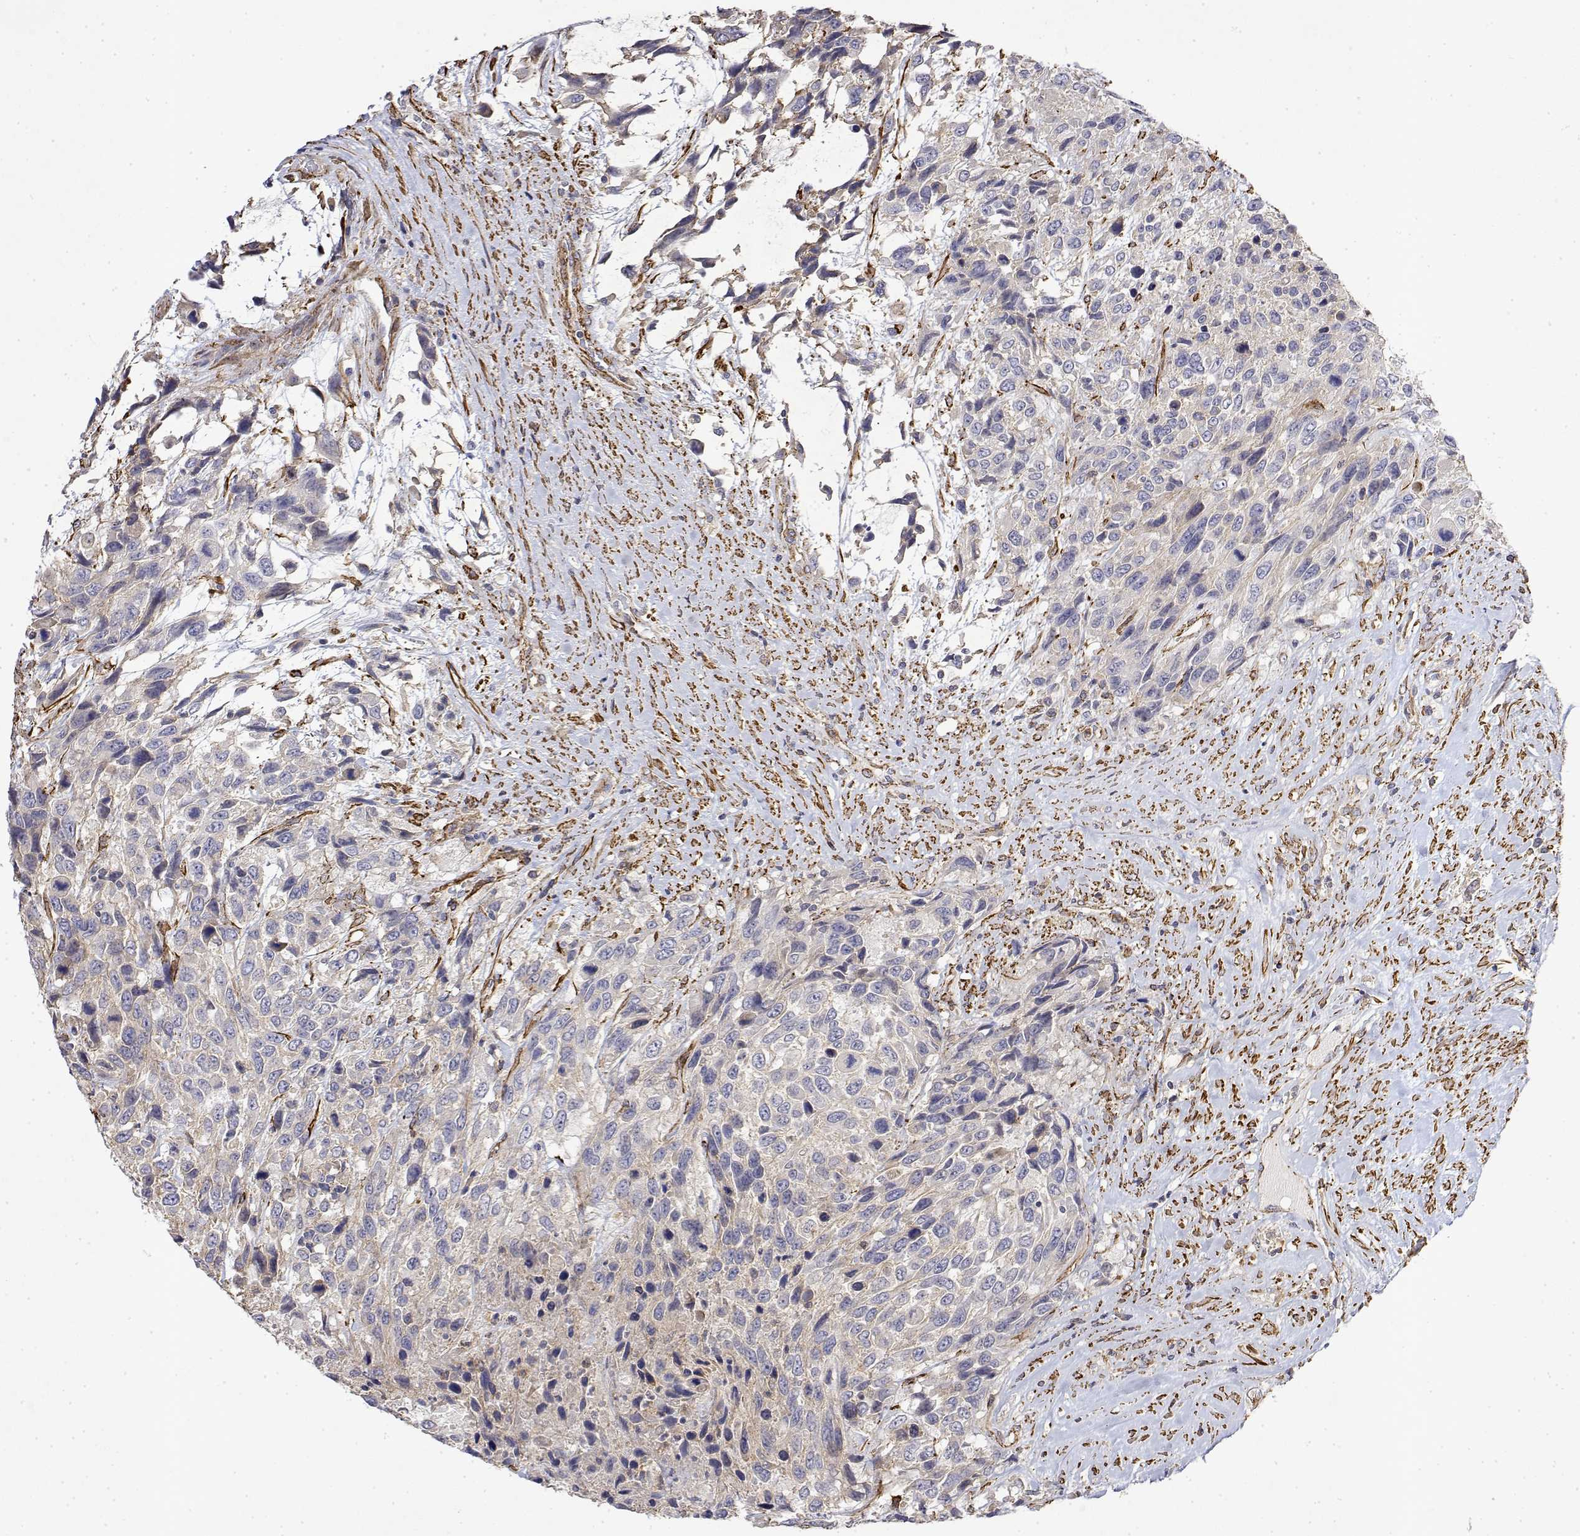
{"staining": {"intensity": "negative", "quantity": "none", "location": "none"}, "tissue": "urothelial cancer", "cell_type": "Tumor cells", "image_type": "cancer", "snomed": [{"axis": "morphology", "description": "Urothelial carcinoma, High grade"}, {"axis": "topography", "description": "Urinary bladder"}], "caption": "The photomicrograph exhibits no staining of tumor cells in high-grade urothelial carcinoma. Nuclei are stained in blue.", "gene": "SOWAHD", "patient": {"sex": "female", "age": 70}}